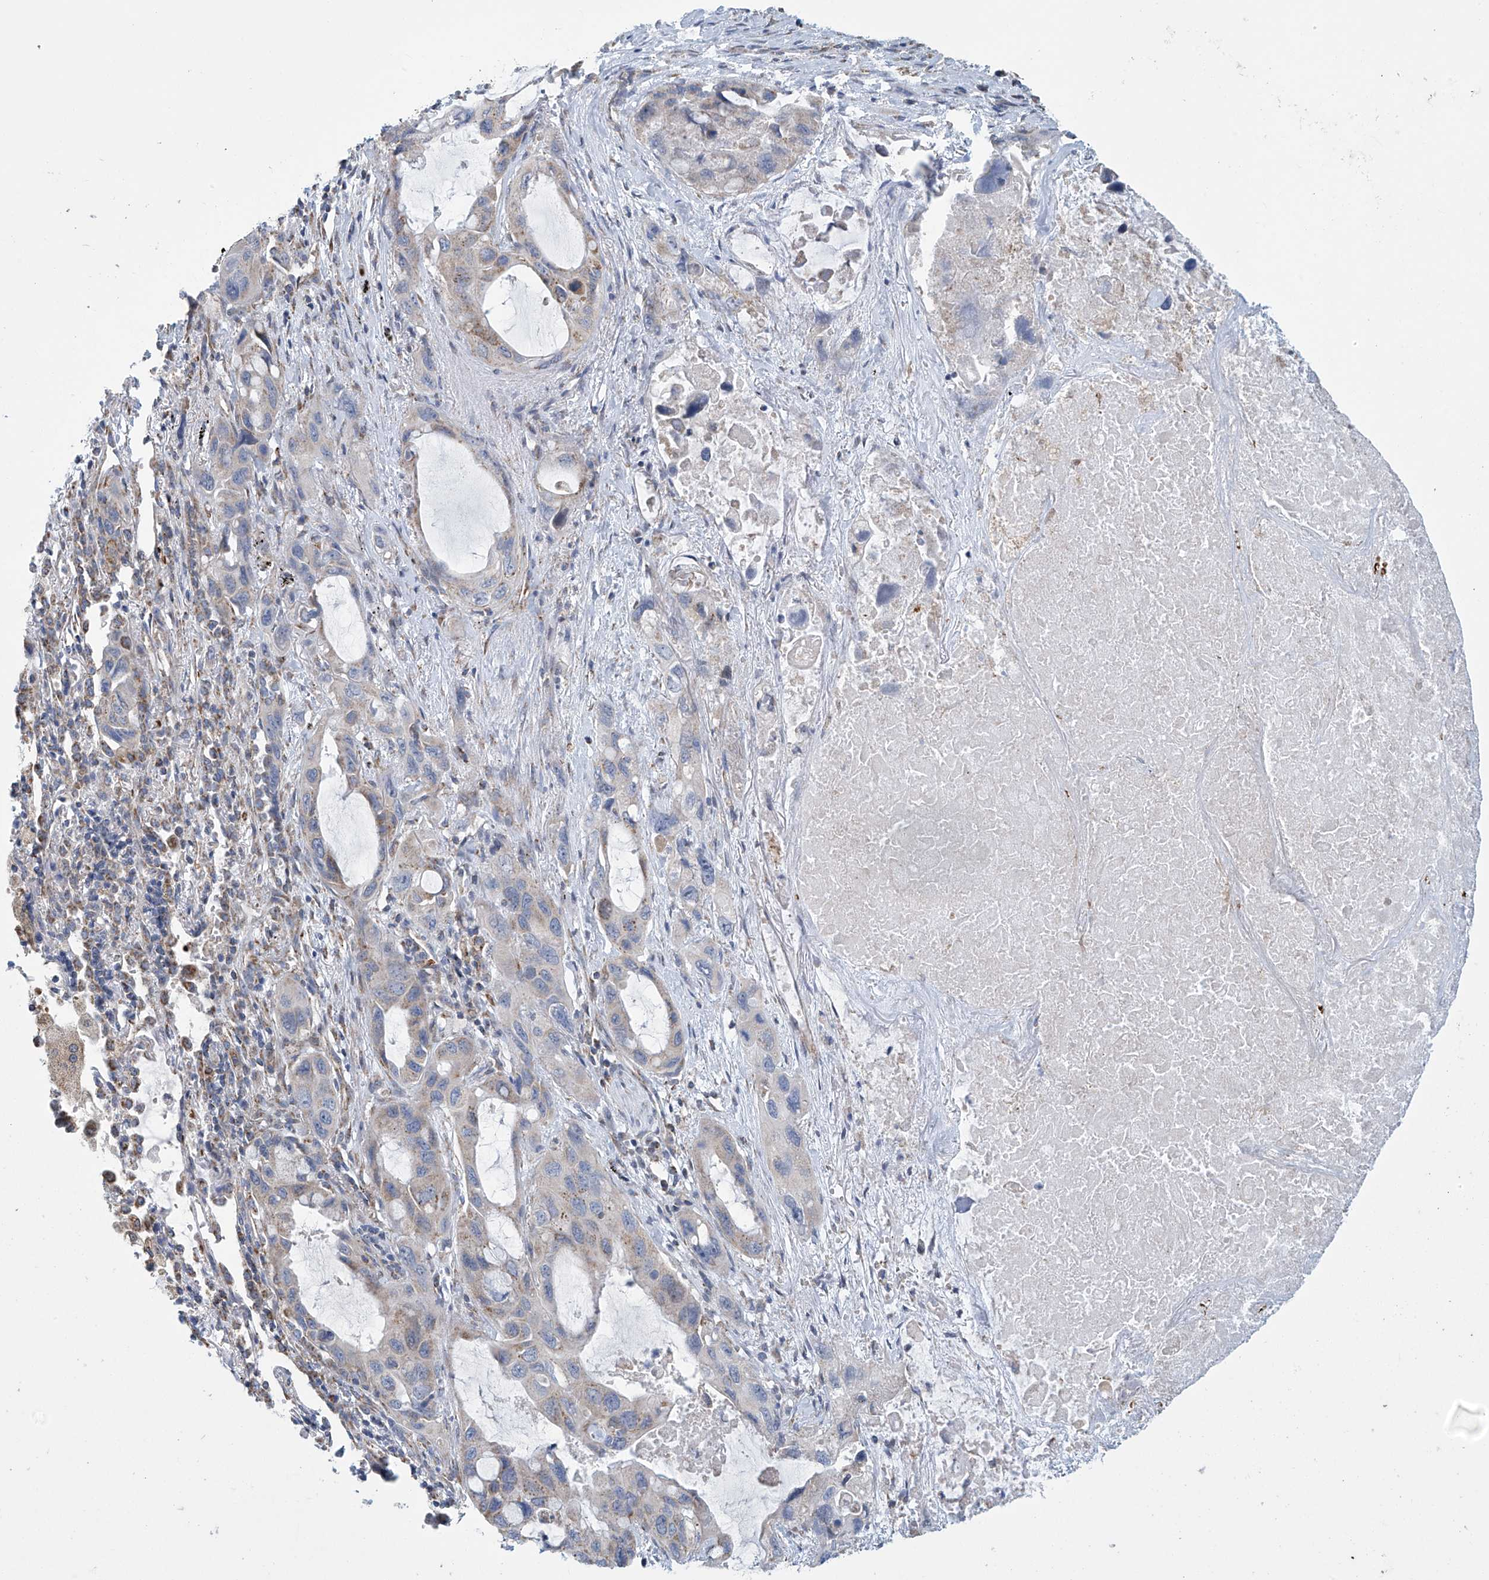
{"staining": {"intensity": "weak", "quantity": "<25%", "location": "cytoplasmic/membranous"}, "tissue": "lung cancer", "cell_type": "Tumor cells", "image_type": "cancer", "snomed": [{"axis": "morphology", "description": "Squamous cell carcinoma, NOS"}, {"axis": "topography", "description": "Lung"}], "caption": "This photomicrograph is of lung cancer (squamous cell carcinoma) stained with immunohistochemistry (IHC) to label a protein in brown with the nuclei are counter-stained blue. There is no expression in tumor cells. (Stains: DAB (3,3'-diaminobenzidine) immunohistochemistry with hematoxylin counter stain, Microscopy: brightfield microscopy at high magnification).", "gene": "COMMD1", "patient": {"sex": "female", "age": 73}}